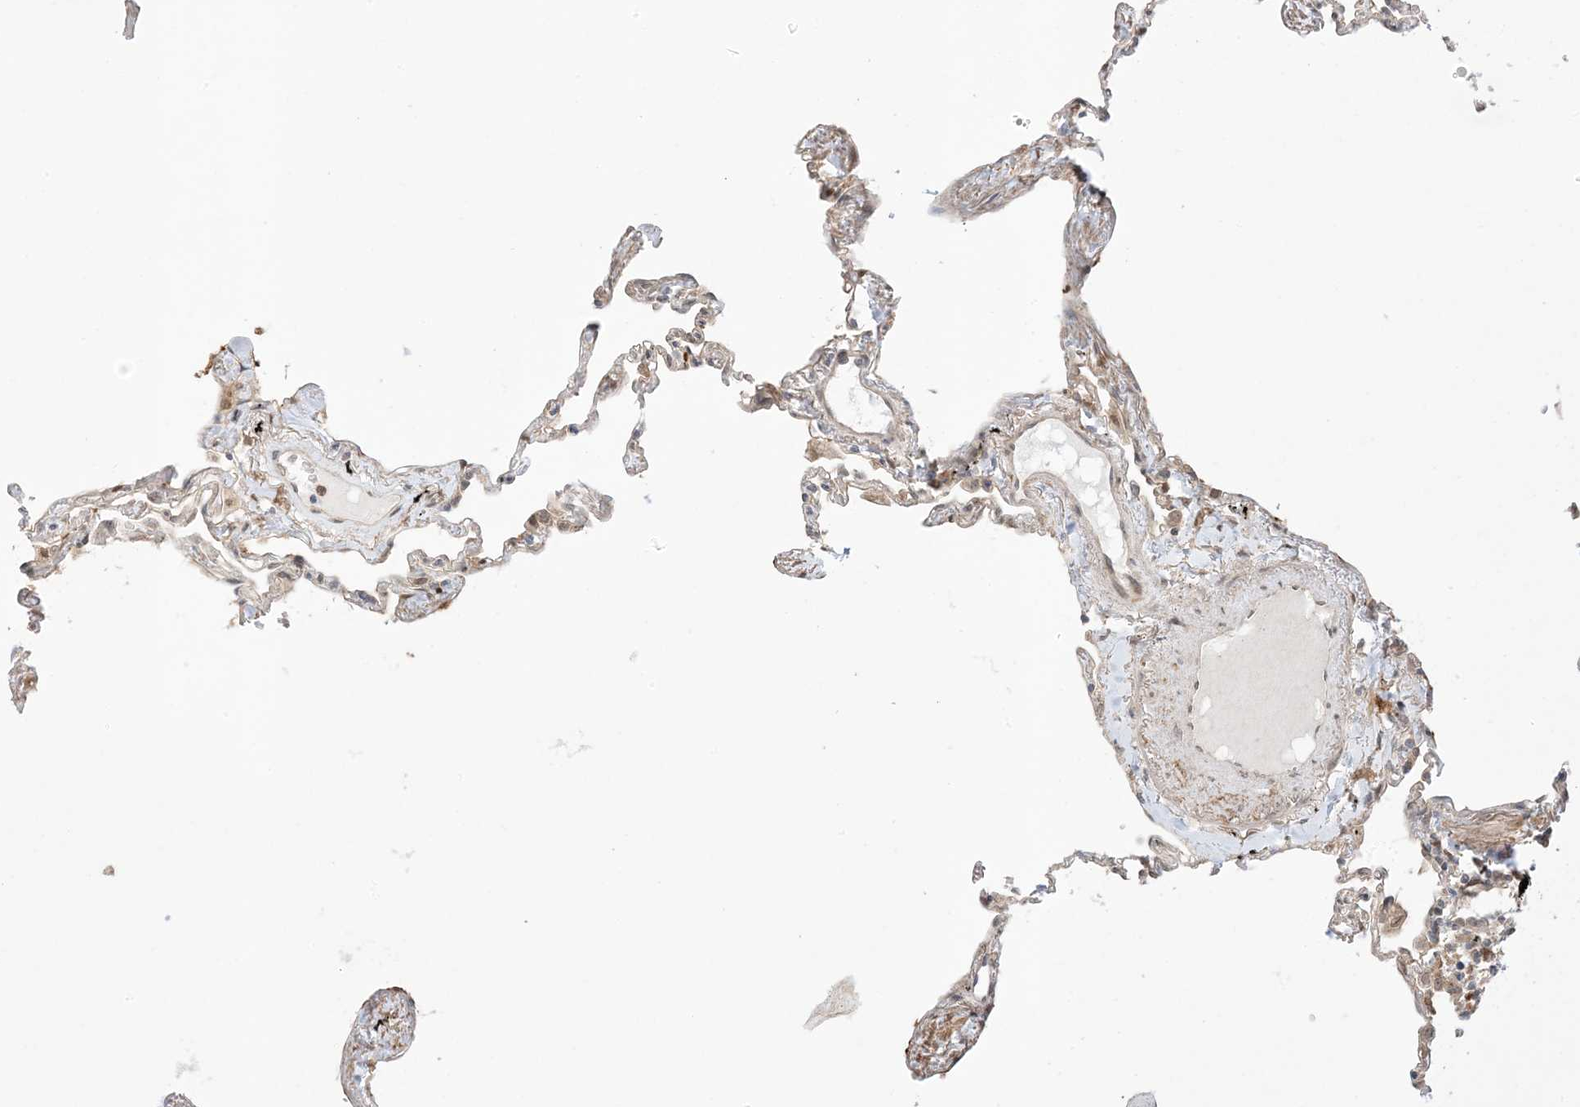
{"staining": {"intensity": "weak", "quantity": "25%-75%", "location": "cytoplasmic/membranous,nuclear"}, "tissue": "lung", "cell_type": "Alveolar cells", "image_type": "normal", "snomed": [{"axis": "morphology", "description": "Normal tissue, NOS"}, {"axis": "topography", "description": "Lung"}], "caption": "Lung stained with DAB immunohistochemistry exhibits low levels of weak cytoplasmic/membranous,nuclear expression in approximately 25%-75% of alveolar cells. (DAB (3,3'-diaminobenzidine) = brown stain, brightfield microscopy at high magnification).", "gene": "UBE2E2", "patient": {"sex": "female", "age": 67}}